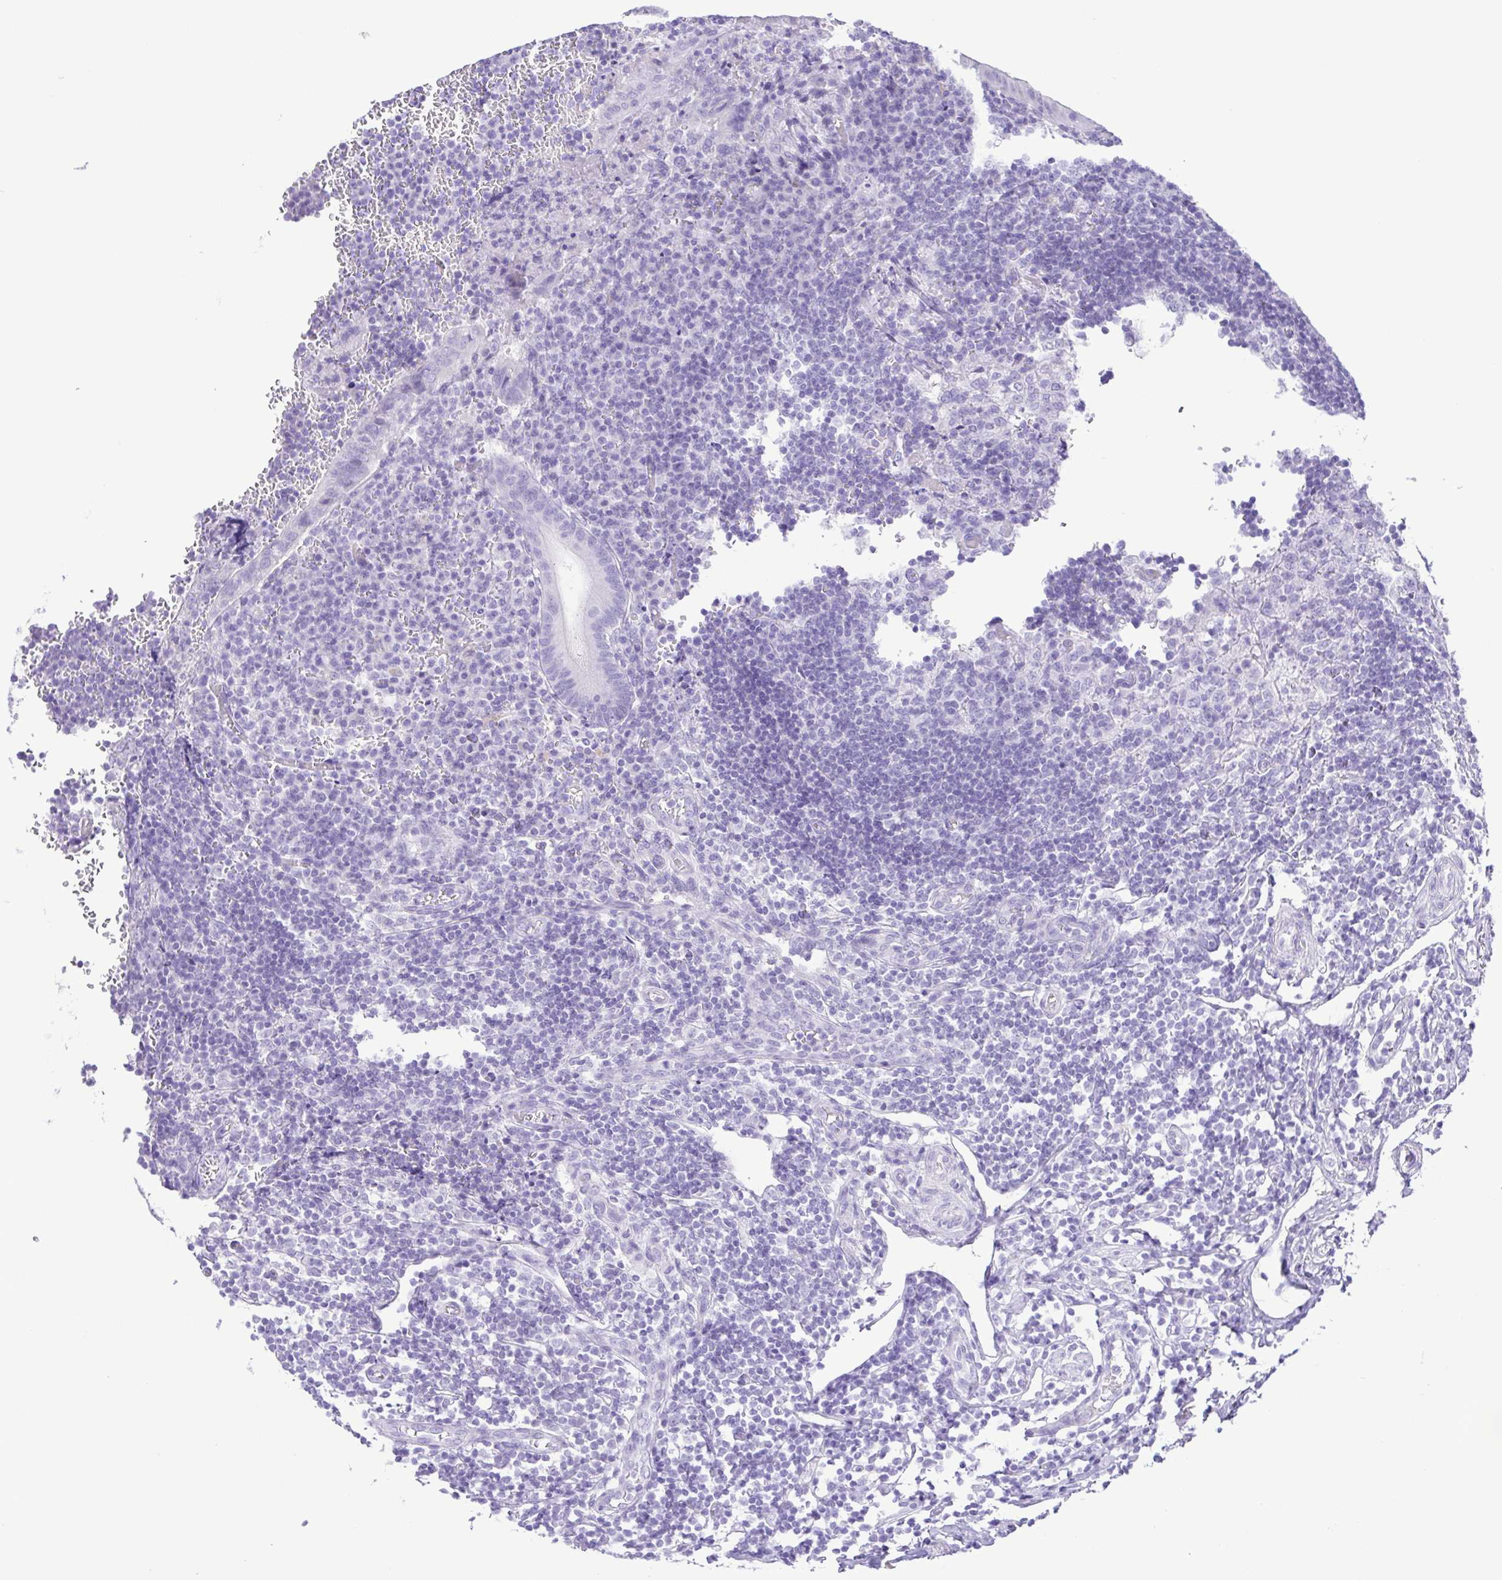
{"staining": {"intensity": "negative", "quantity": "none", "location": "none"}, "tissue": "appendix", "cell_type": "Glandular cells", "image_type": "normal", "snomed": [{"axis": "morphology", "description": "Normal tissue, NOS"}, {"axis": "topography", "description": "Appendix"}], "caption": "IHC micrograph of unremarkable appendix: human appendix stained with DAB (3,3'-diaminobenzidine) displays no significant protein positivity in glandular cells.", "gene": "CASP14", "patient": {"sex": "male", "age": 18}}